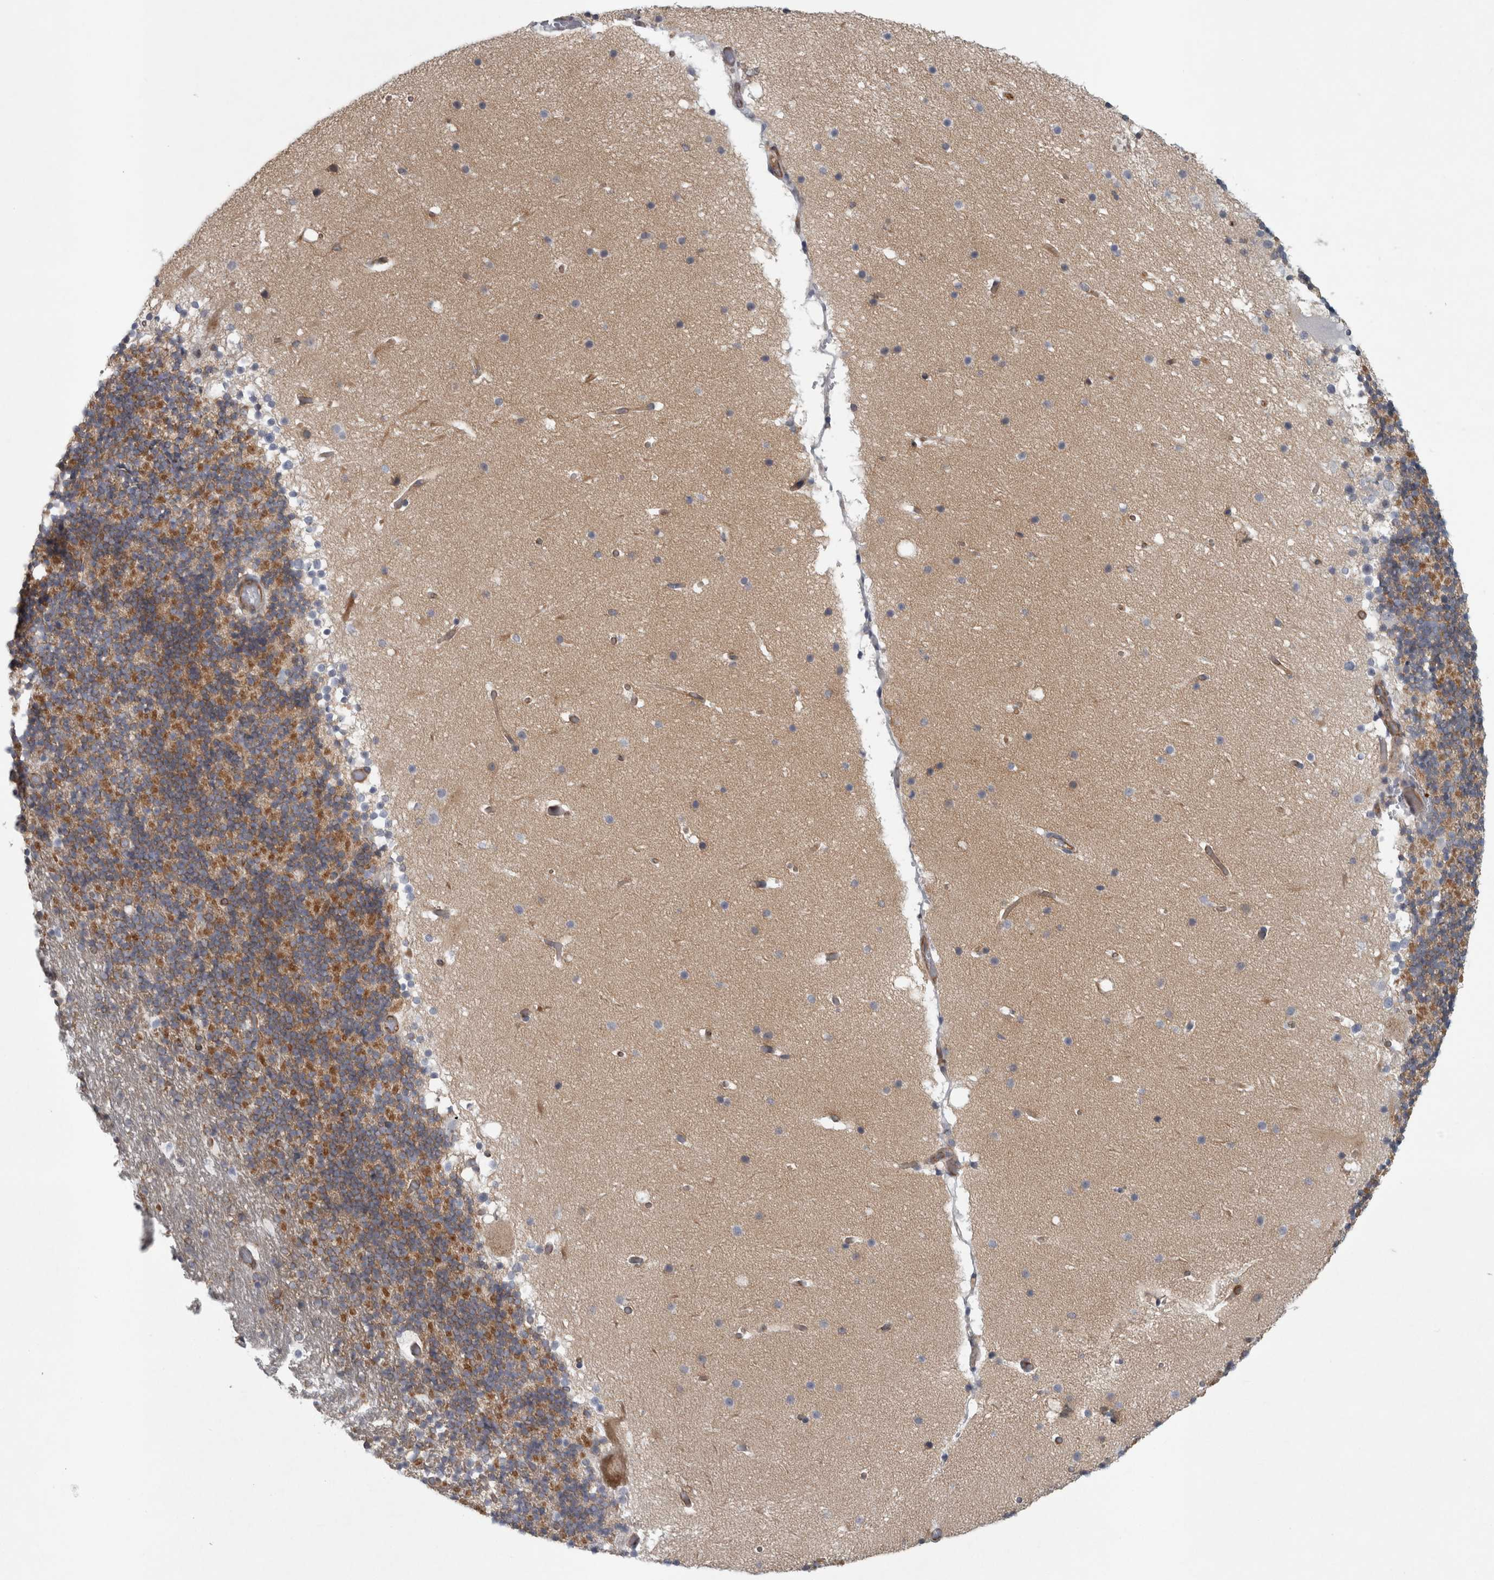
{"staining": {"intensity": "moderate", "quantity": ">75%", "location": "cytoplasmic/membranous"}, "tissue": "cerebellum", "cell_type": "Cells in granular layer", "image_type": "normal", "snomed": [{"axis": "morphology", "description": "Normal tissue, NOS"}, {"axis": "topography", "description": "Cerebellum"}], "caption": "A photomicrograph of human cerebellum stained for a protein reveals moderate cytoplasmic/membranous brown staining in cells in granular layer. (Stains: DAB in brown, nuclei in blue, Microscopy: brightfield microscopy at high magnification).", "gene": "PEX6", "patient": {"sex": "male", "age": 57}}